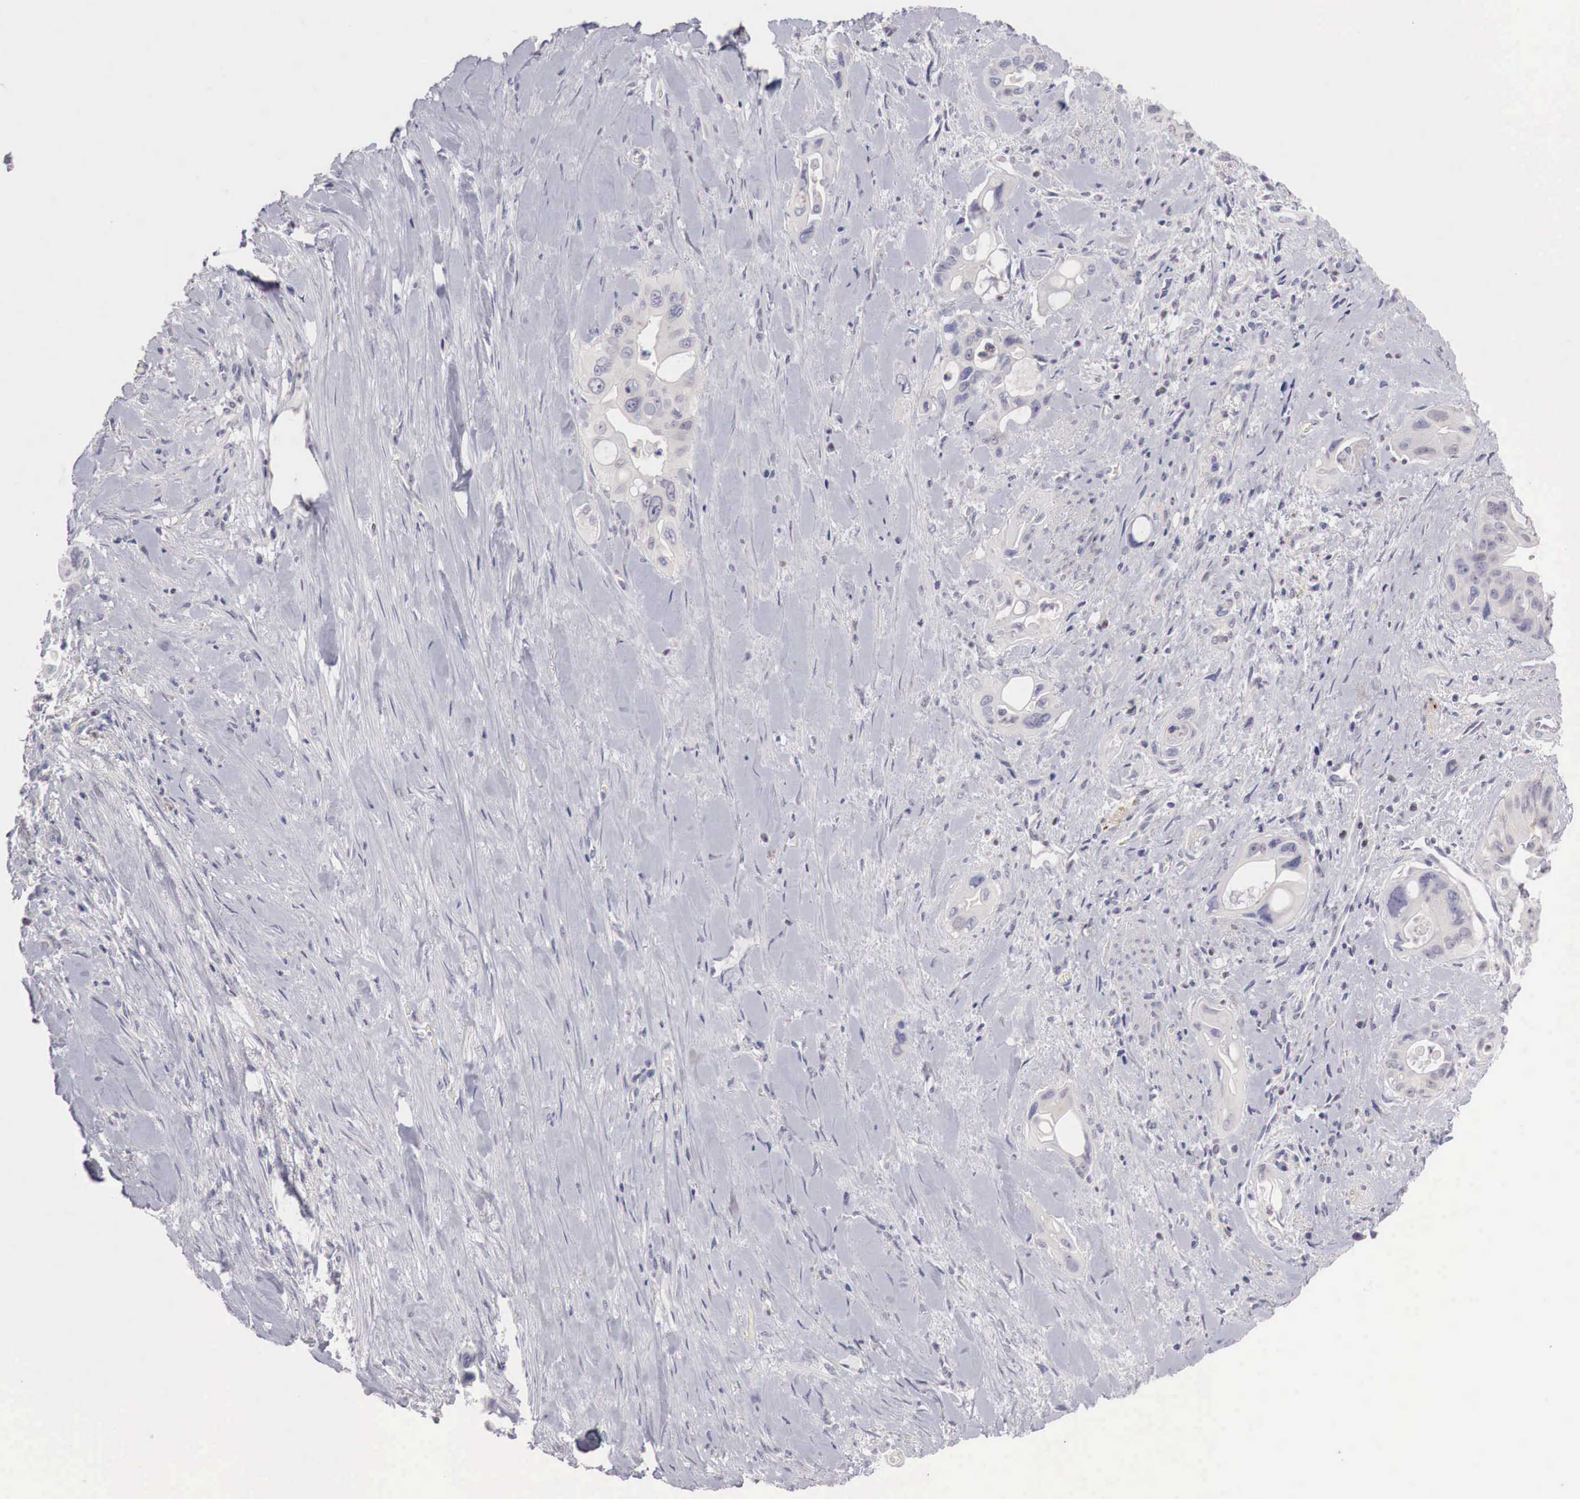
{"staining": {"intensity": "negative", "quantity": "none", "location": "none"}, "tissue": "pancreatic cancer", "cell_type": "Tumor cells", "image_type": "cancer", "snomed": [{"axis": "morphology", "description": "Adenocarcinoma, NOS"}, {"axis": "topography", "description": "Pancreas"}], "caption": "Immunohistochemistry (IHC) photomicrograph of human adenocarcinoma (pancreatic) stained for a protein (brown), which exhibits no expression in tumor cells.", "gene": "GATA1", "patient": {"sex": "male", "age": 77}}